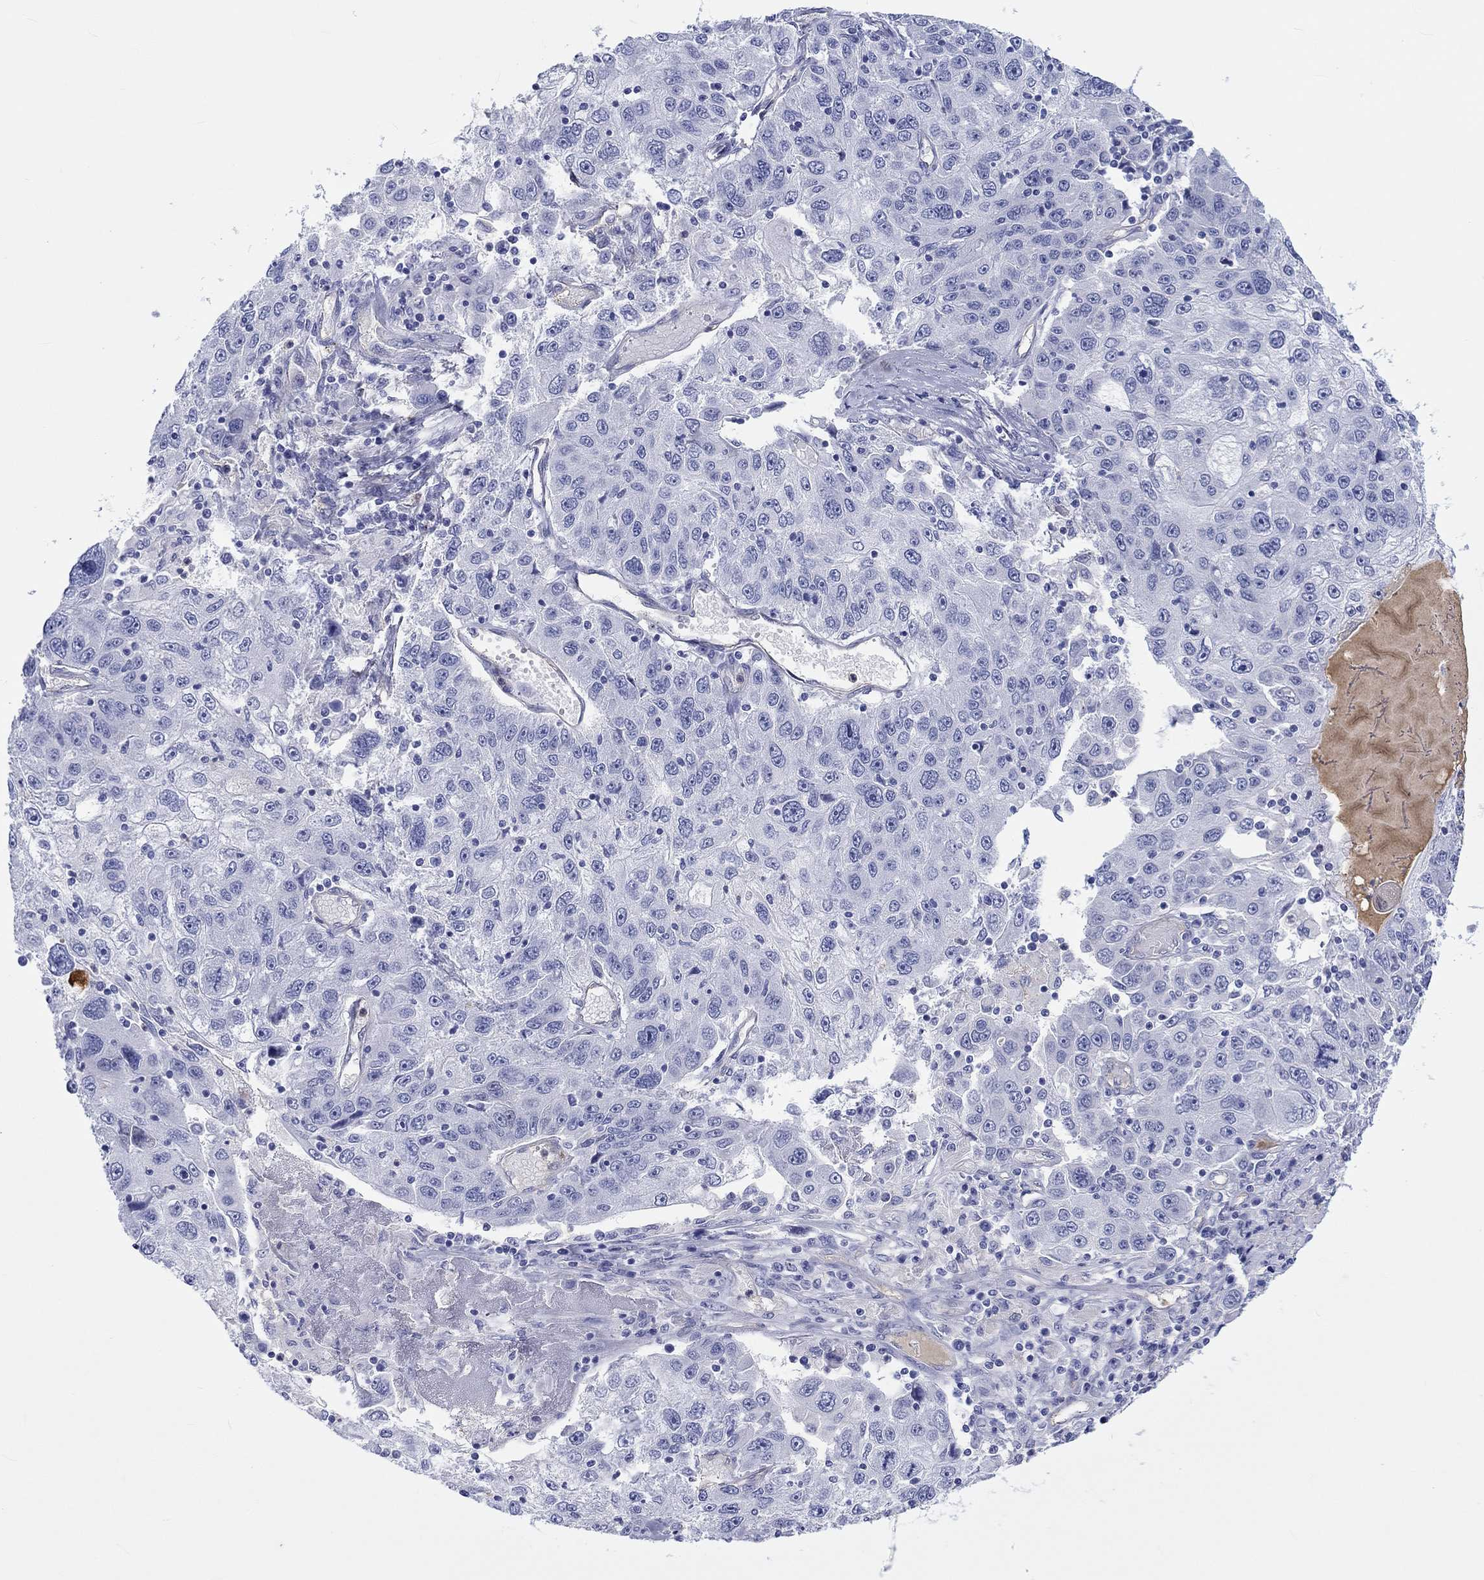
{"staining": {"intensity": "negative", "quantity": "none", "location": "none"}, "tissue": "stomach cancer", "cell_type": "Tumor cells", "image_type": "cancer", "snomed": [{"axis": "morphology", "description": "Adenocarcinoma, NOS"}, {"axis": "topography", "description": "Stomach"}], "caption": "Immunohistochemistry (IHC) of stomach adenocarcinoma demonstrates no expression in tumor cells. (Stains: DAB (3,3'-diaminobenzidine) IHC with hematoxylin counter stain, Microscopy: brightfield microscopy at high magnification).", "gene": "CDY2B", "patient": {"sex": "male", "age": 56}}